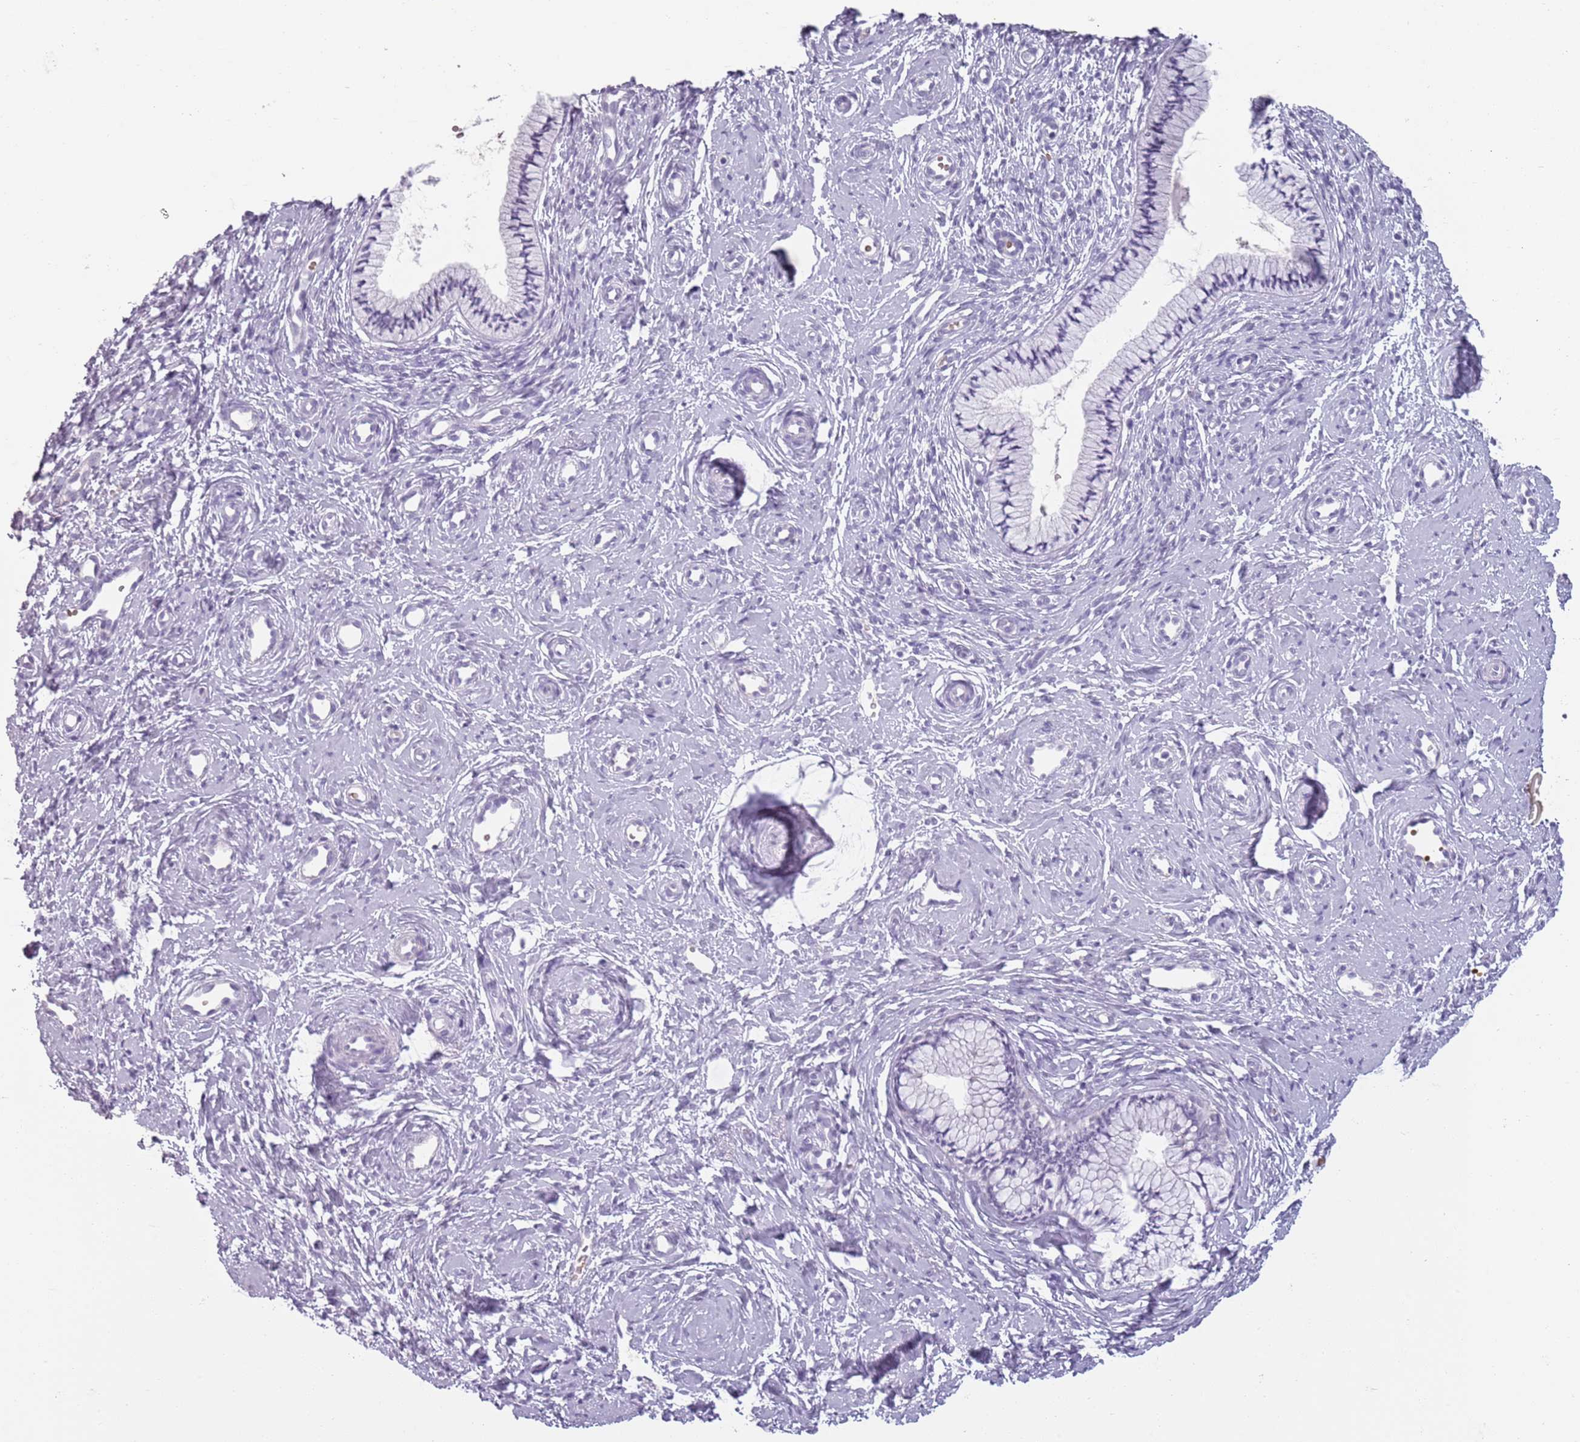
{"staining": {"intensity": "negative", "quantity": "none", "location": "none"}, "tissue": "cervix", "cell_type": "Glandular cells", "image_type": "normal", "snomed": [{"axis": "morphology", "description": "Normal tissue, NOS"}, {"axis": "topography", "description": "Cervix"}], "caption": "The photomicrograph displays no staining of glandular cells in benign cervix.", "gene": "PIEZO1", "patient": {"sex": "female", "age": 57}}